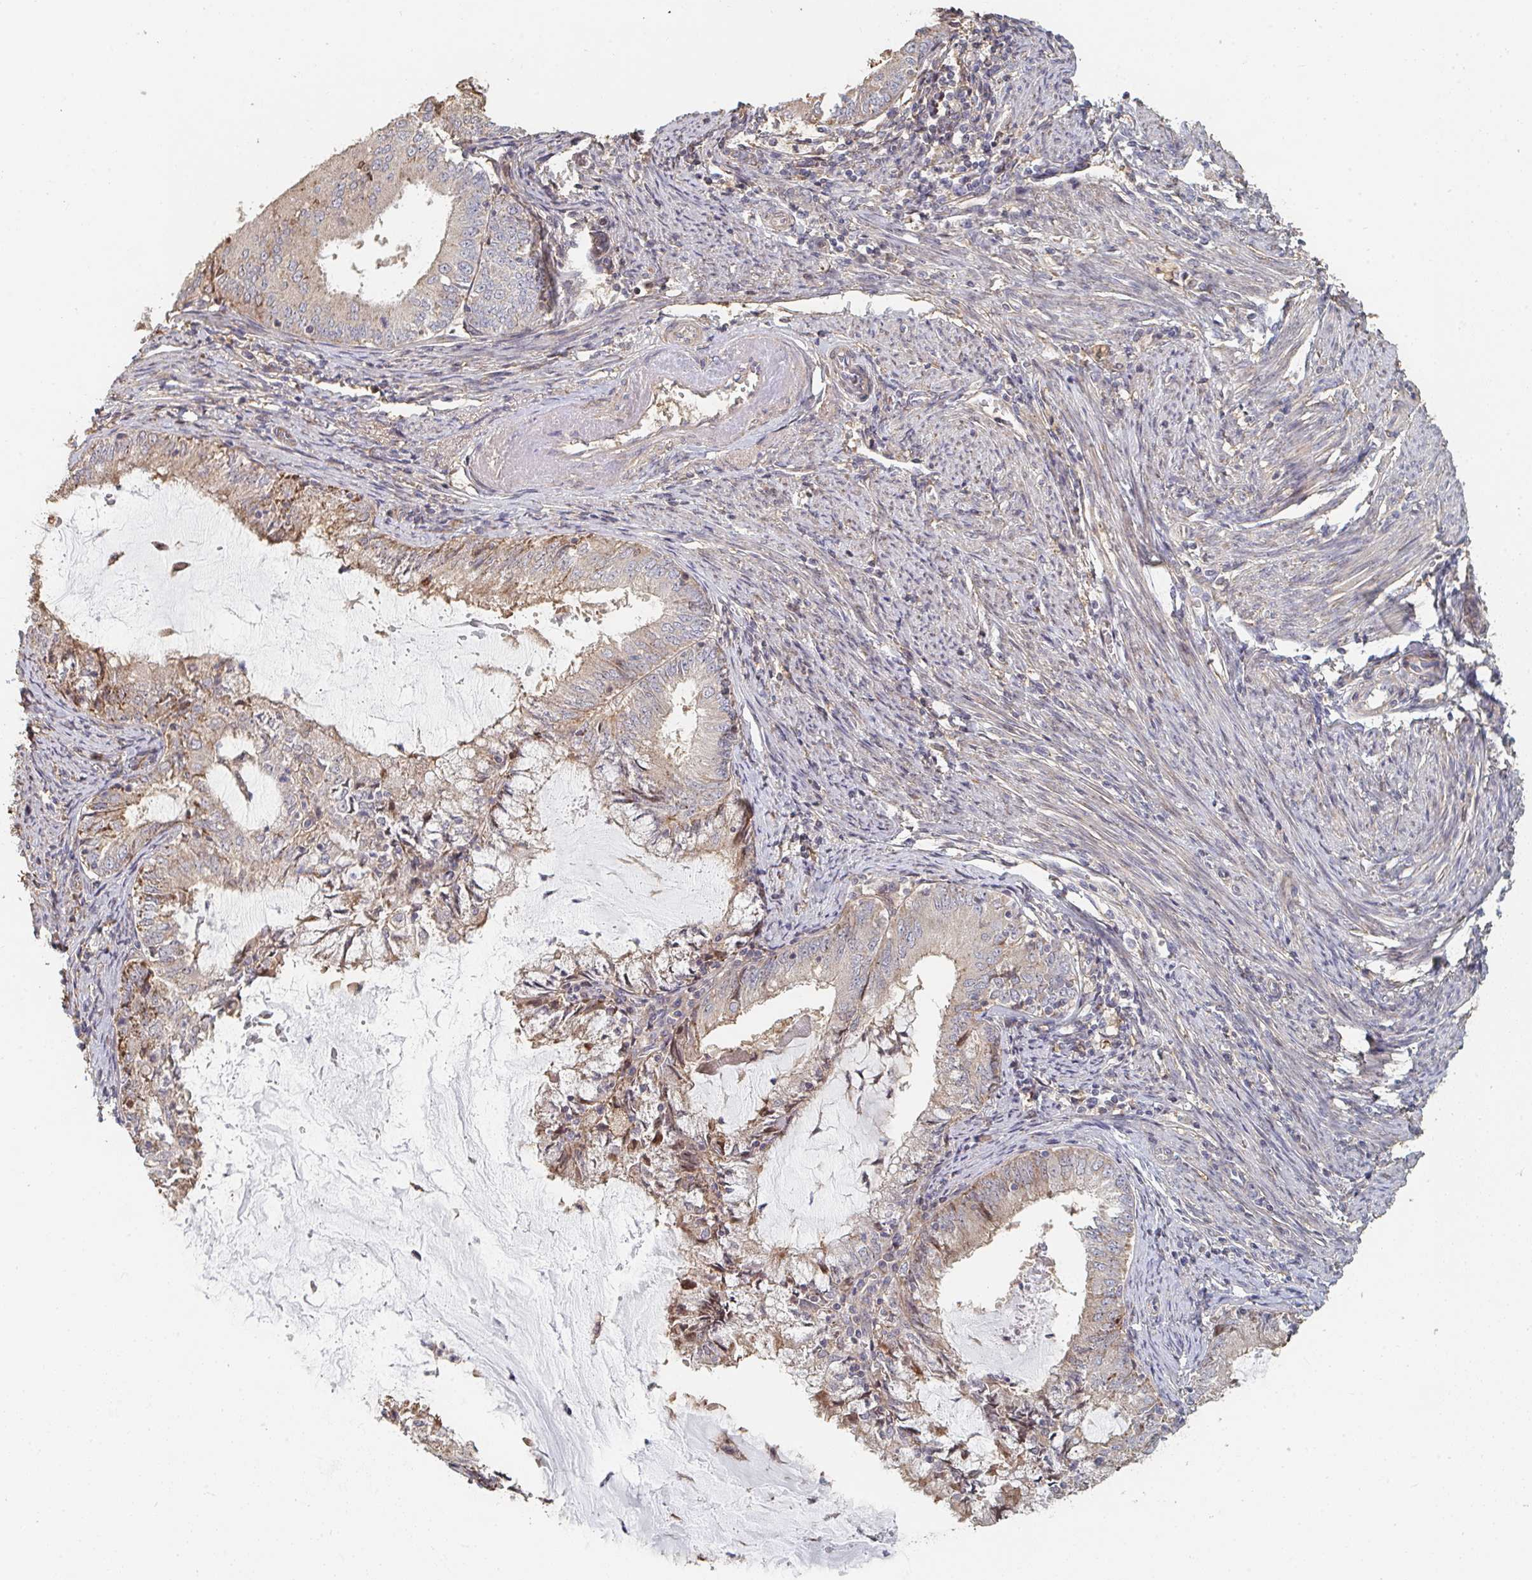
{"staining": {"intensity": "weak", "quantity": "<25%", "location": "cytoplasmic/membranous"}, "tissue": "endometrial cancer", "cell_type": "Tumor cells", "image_type": "cancer", "snomed": [{"axis": "morphology", "description": "Adenocarcinoma, NOS"}, {"axis": "topography", "description": "Endometrium"}], "caption": "Endometrial cancer (adenocarcinoma) stained for a protein using immunohistochemistry displays no positivity tumor cells.", "gene": "PTEN", "patient": {"sex": "female", "age": 57}}